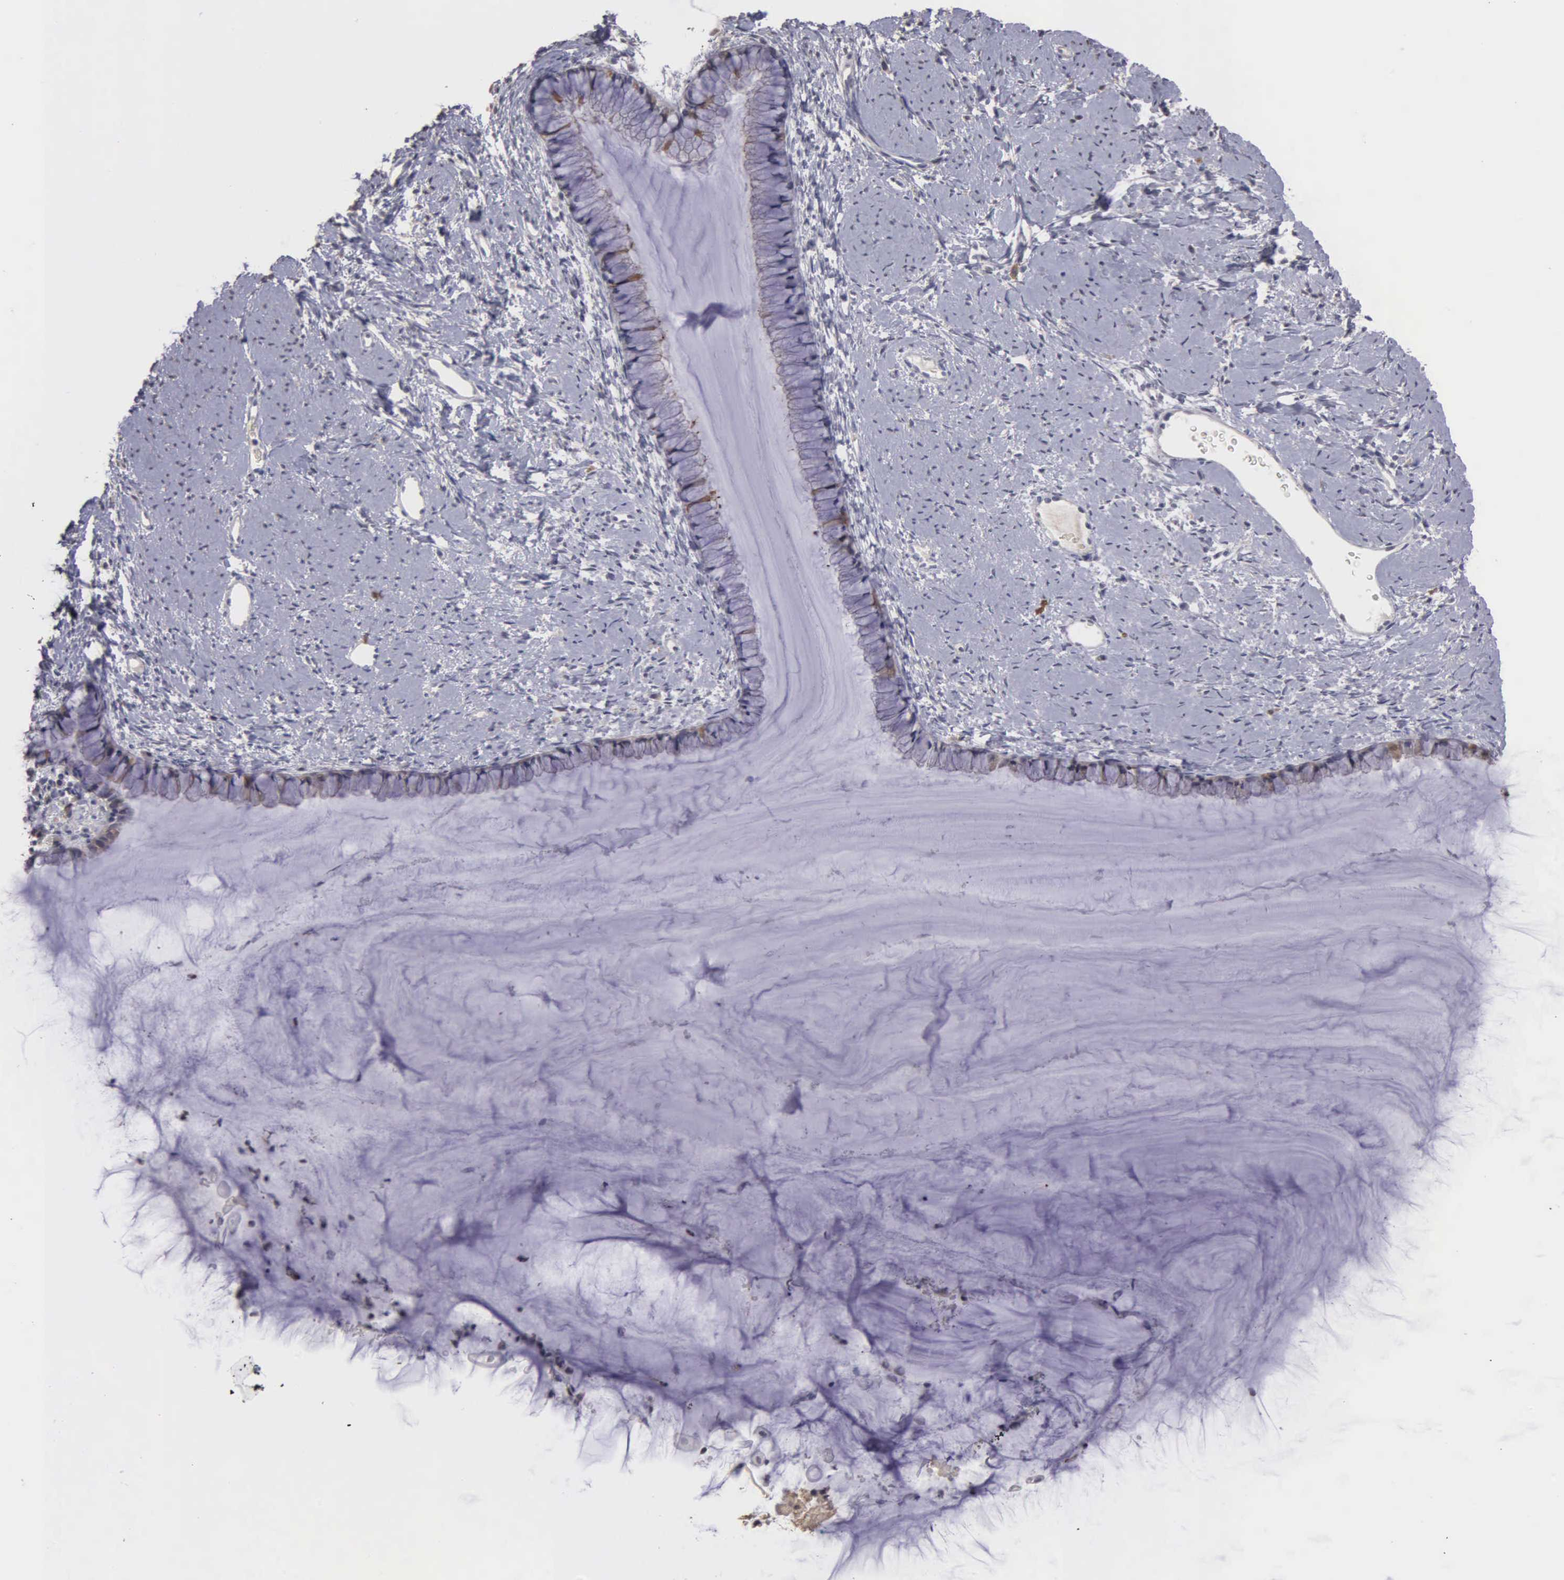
{"staining": {"intensity": "negative", "quantity": "none", "location": "none"}, "tissue": "cervix", "cell_type": "Glandular cells", "image_type": "normal", "snomed": [{"axis": "morphology", "description": "Normal tissue, NOS"}, {"axis": "topography", "description": "Cervix"}], "caption": "IHC photomicrograph of benign cervix: human cervix stained with DAB (3,3'-diaminobenzidine) exhibits no significant protein staining in glandular cells.", "gene": "ENO3", "patient": {"sex": "female", "age": 82}}